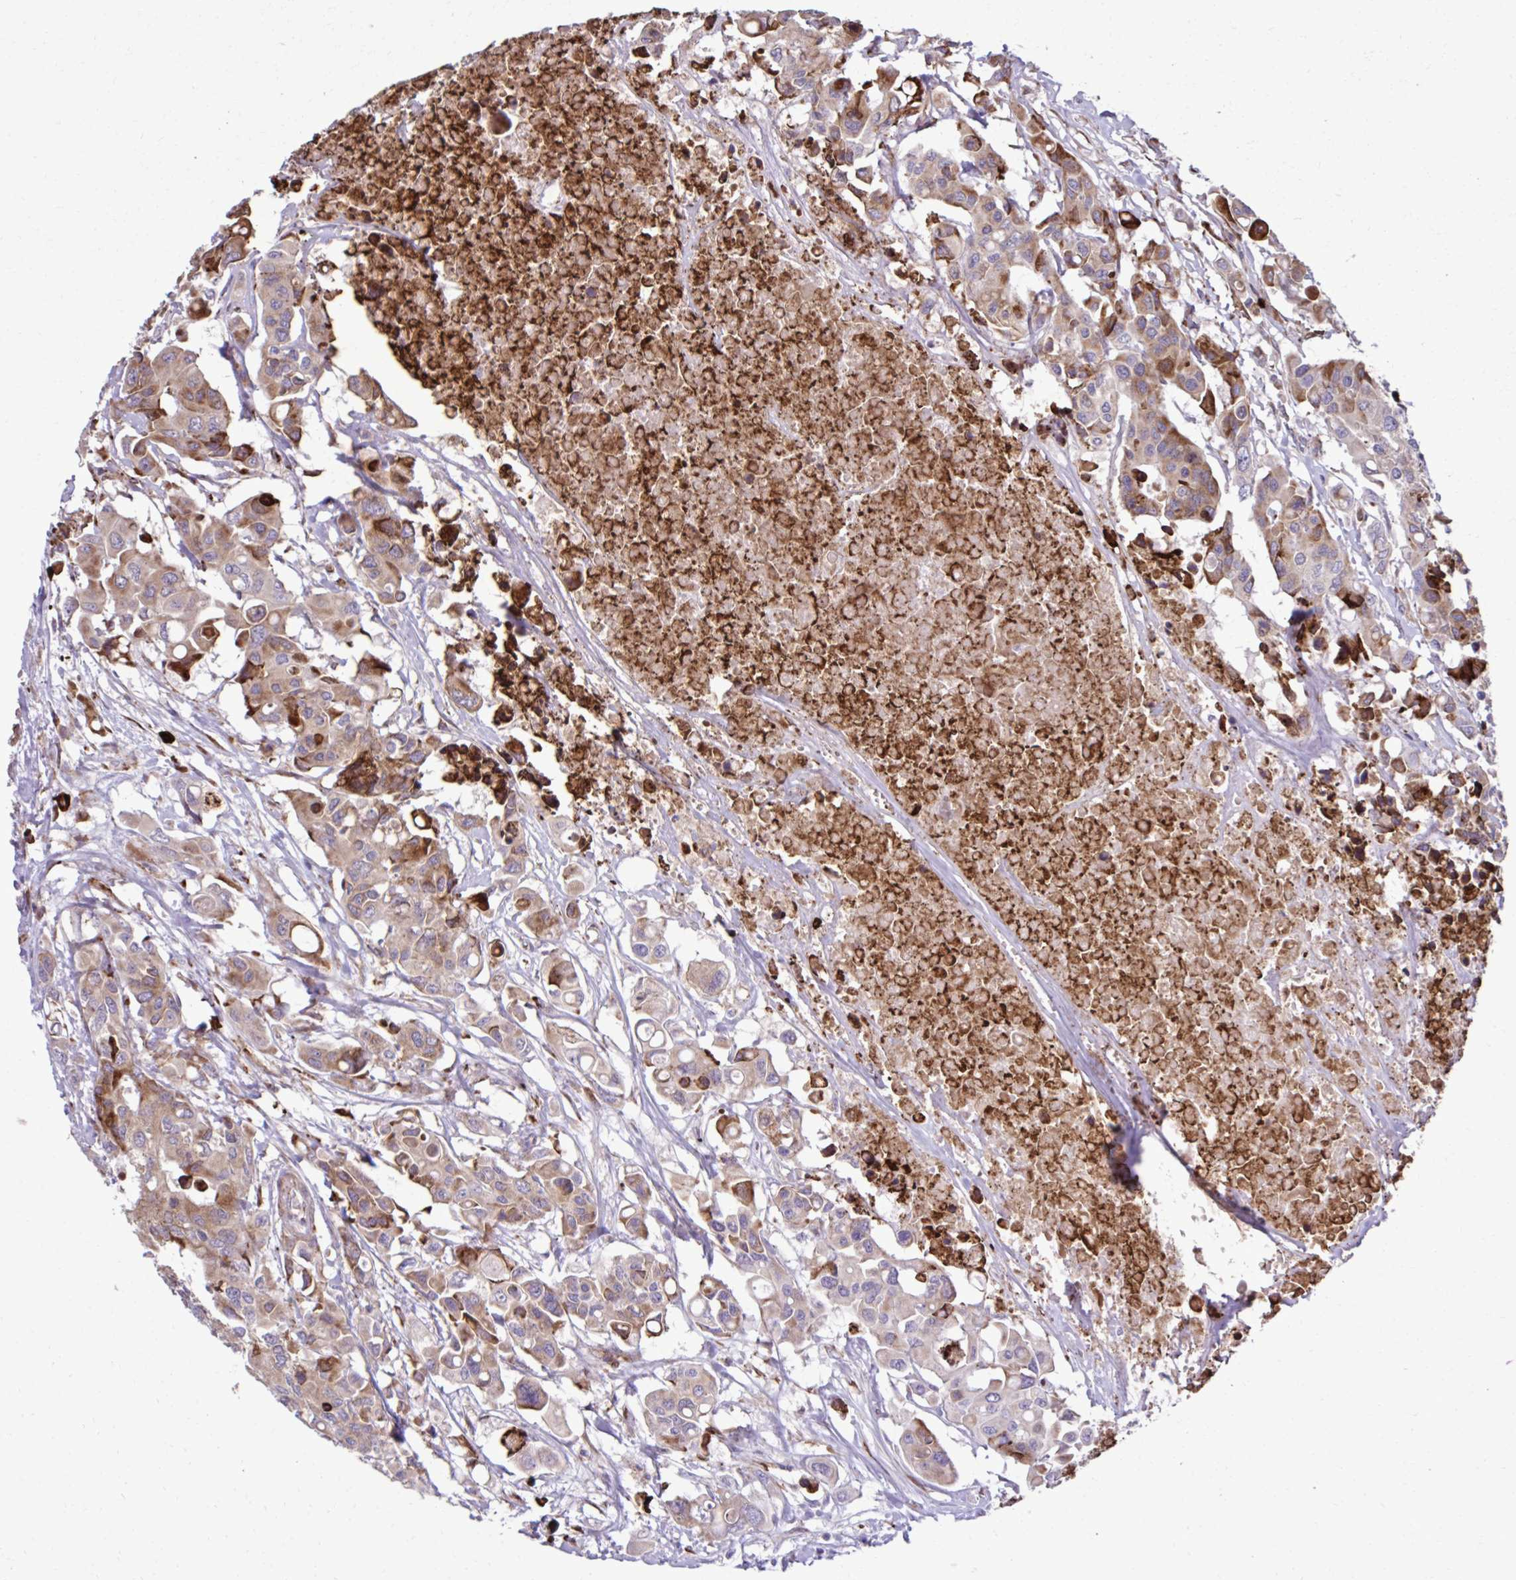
{"staining": {"intensity": "moderate", "quantity": "<25%", "location": "cytoplasmic/membranous"}, "tissue": "colorectal cancer", "cell_type": "Tumor cells", "image_type": "cancer", "snomed": [{"axis": "morphology", "description": "Adenocarcinoma, NOS"}, {"axis": "topography", "description": "Colon"}], "caption": "A low amount of moderate cytoplasmic/membranous expression is seen in approximately <25% of tumor cells in colorectal cancer (adenocarcinoma) tissue. (DAB IHC with brightfield microscopy, high magnification).", "gene": "LIMS1", "patient": {"sex": "male", "age": 77}}